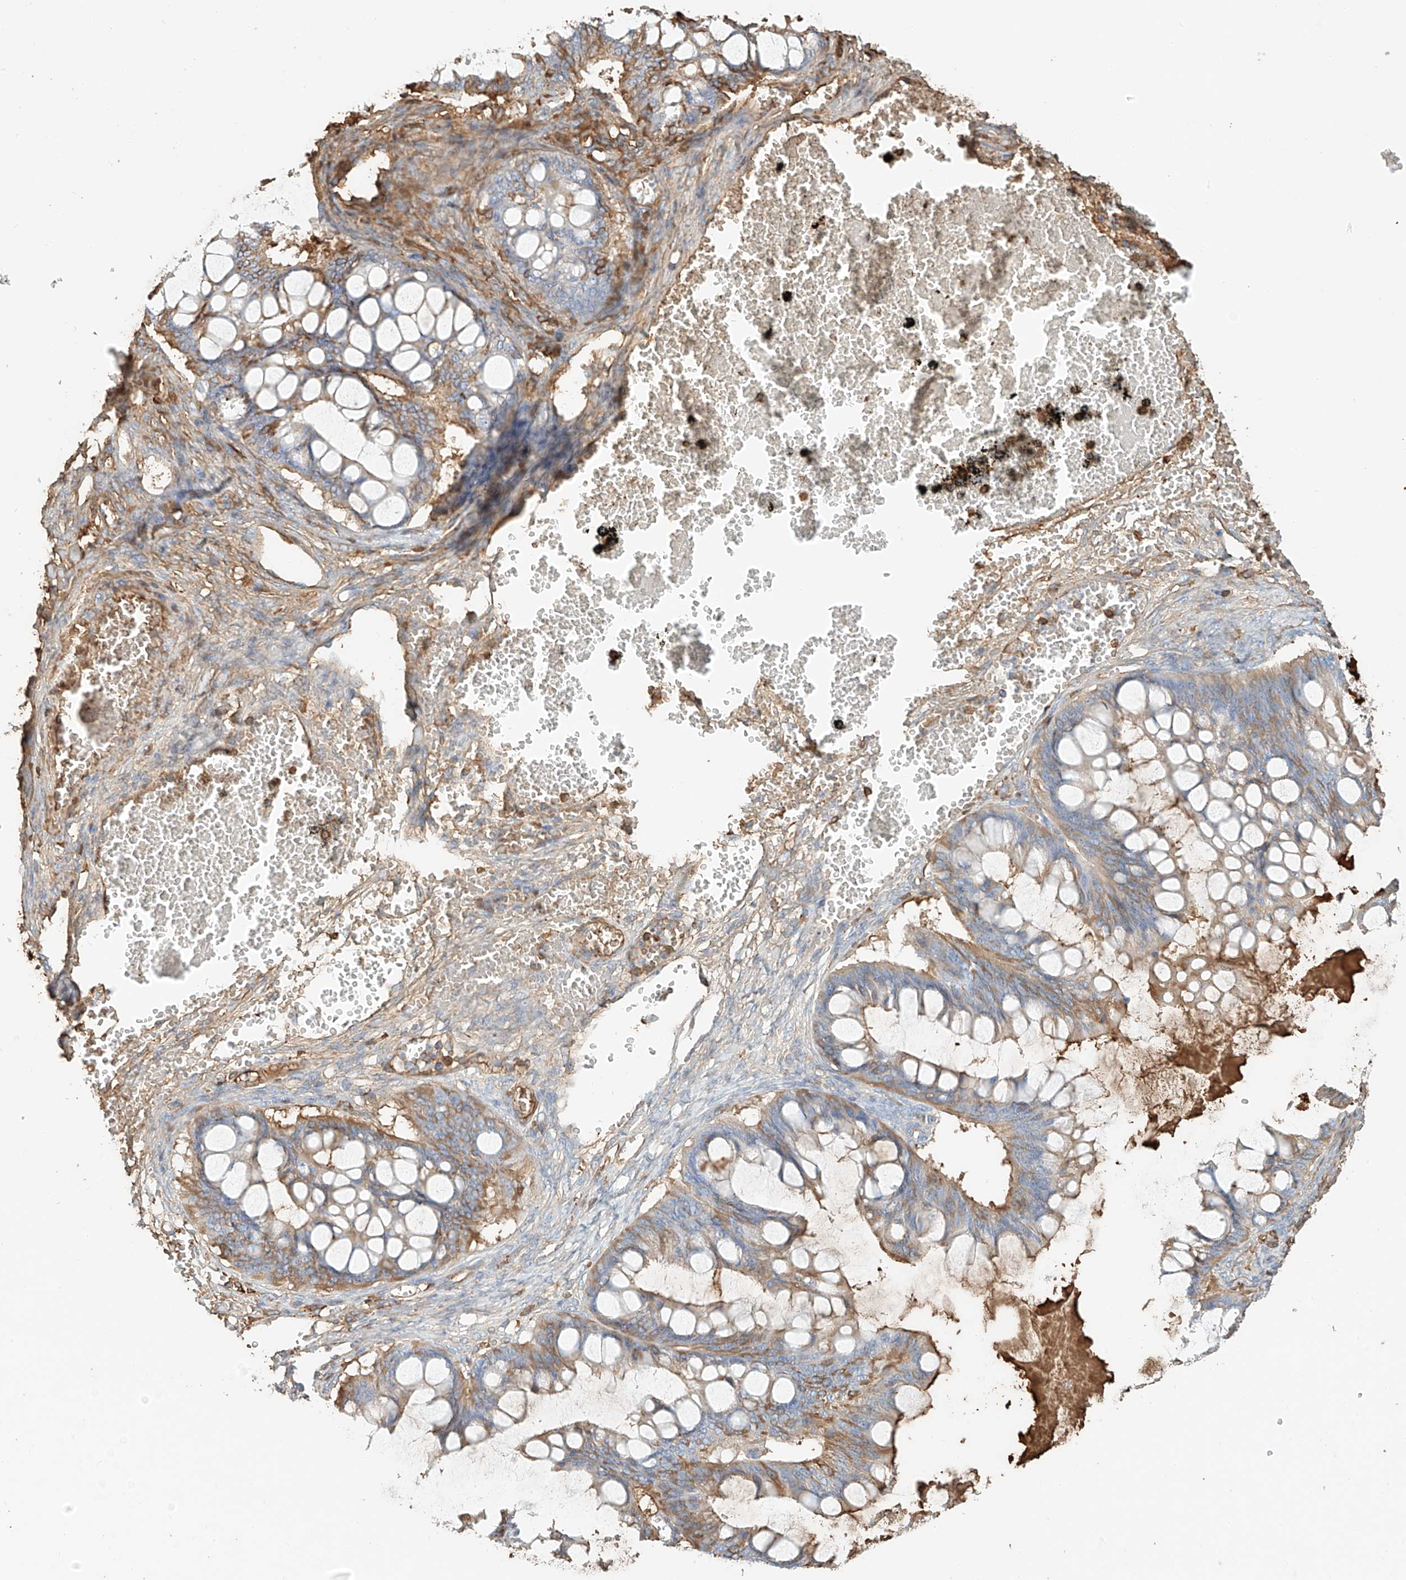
{"staining": {"intensity": "moderate", "quantity": "25%-75%", "location": "cytoplasmic/membranous"}, "tissue": "ovarian cancer", "cell_type": "Tumor cells", "image_type": "cancer", "snomed": [{"axis": "morphology", "description": "Cystadenocarcinoma, mucinous, NOS"}, {"axis": "topography", "description": "Ovary"}], "caption": "Mucinous cystadenocarcinoma (ovarian) stained with a brown dye shows moderate cytoplasmic/membranous positive expression in about 25%-75% of tumor cells.", "gene": "ZFP30", "patient": {"sex": "female", "age": 73}}